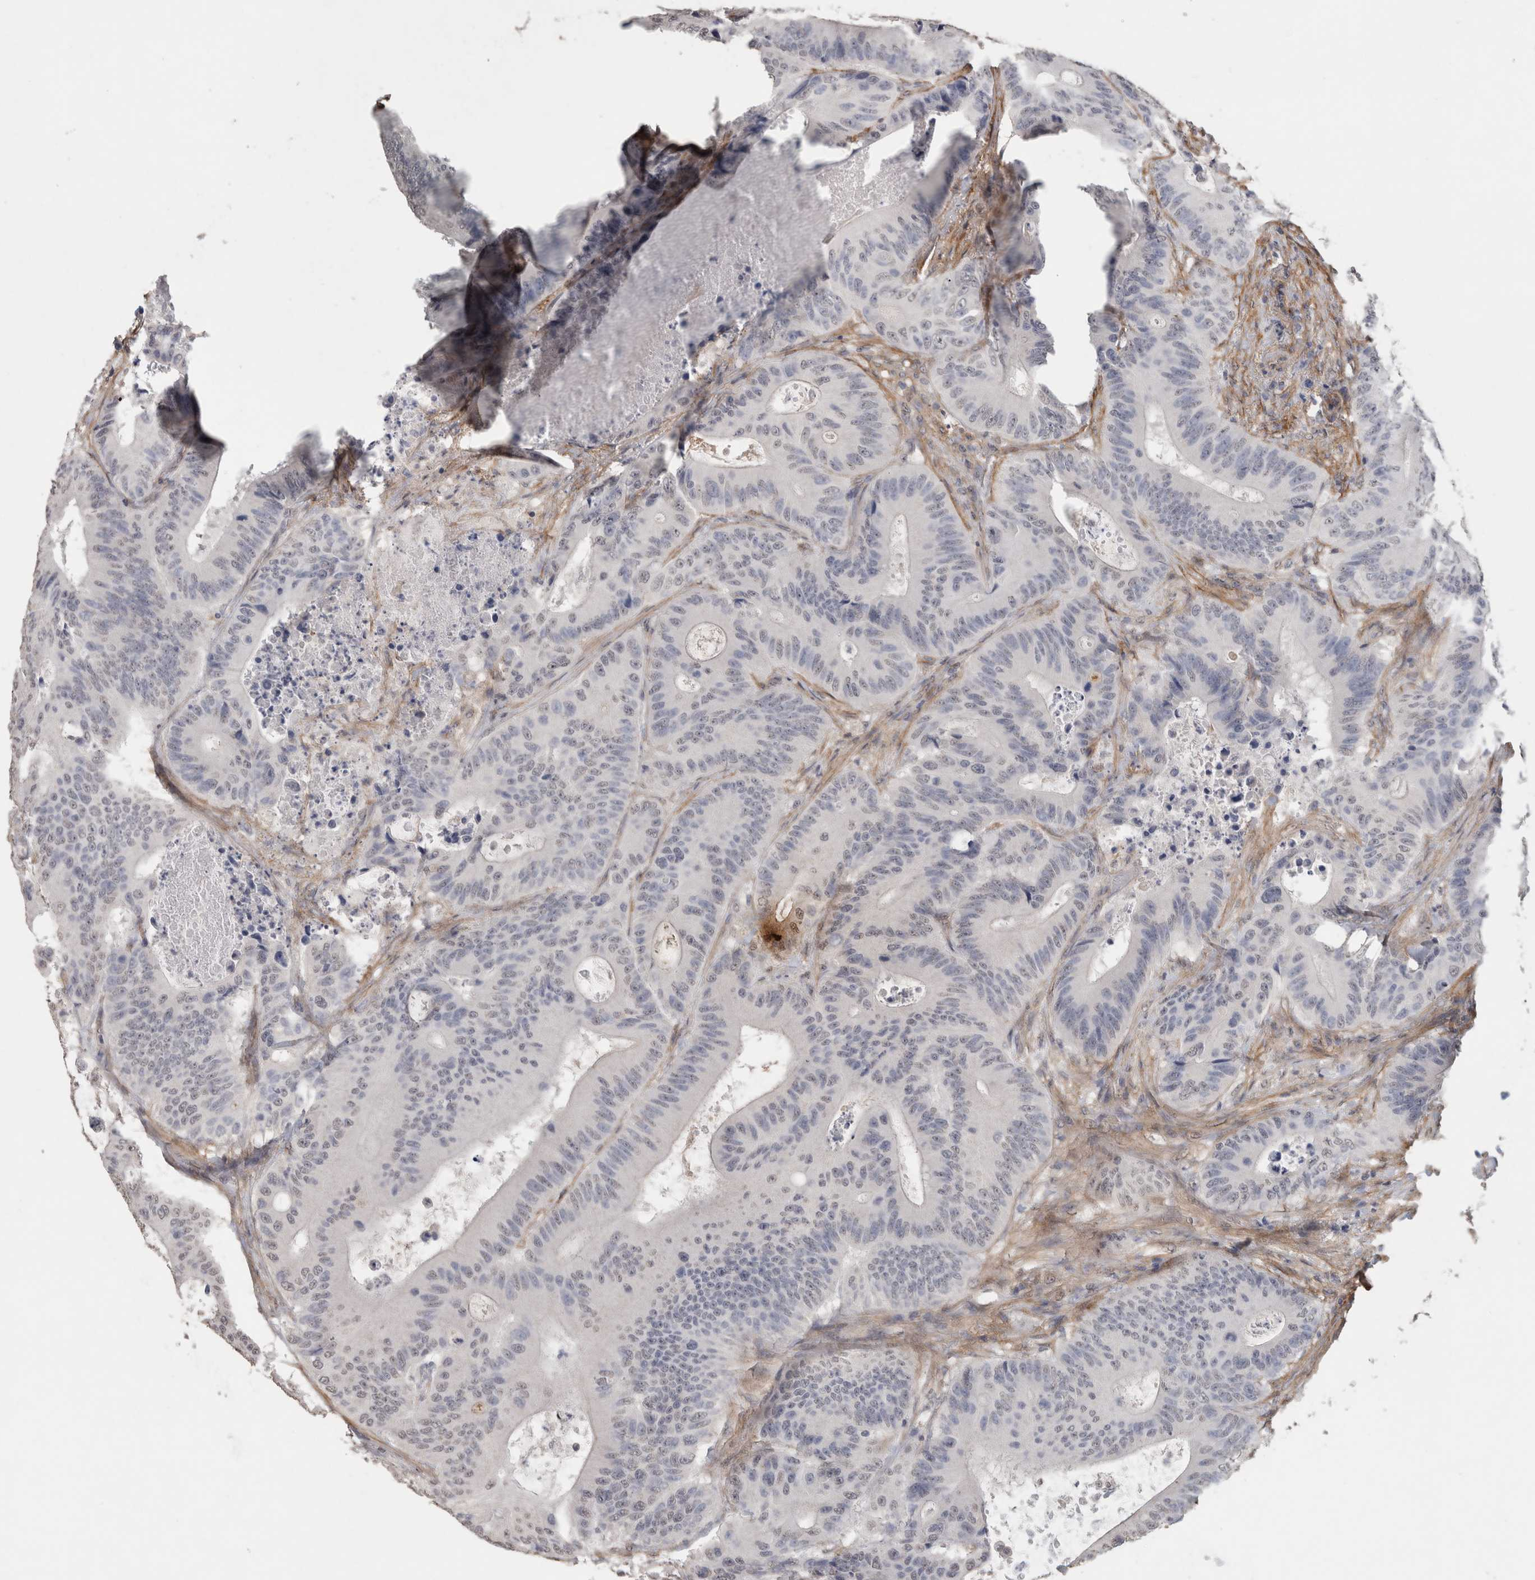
{"staining": {"intensity": "negative", "quantity": "none", "location": "none"}, "tissue": "colorectal cancer", "cell_type": "Tumor cells", "image_type": "cancer", "snomed": [{"axis": "morphology", "description": "Adenocarcinoma, NOS"}, {"axis": "topography", "description": "Colon"}], "caption": "Photomicrograph shows no protein expression in tumor cells of adenocarcinoma (colorectal) tissue.", "gene": "RECK", "patient": {"sex": "male", "age": 83}}